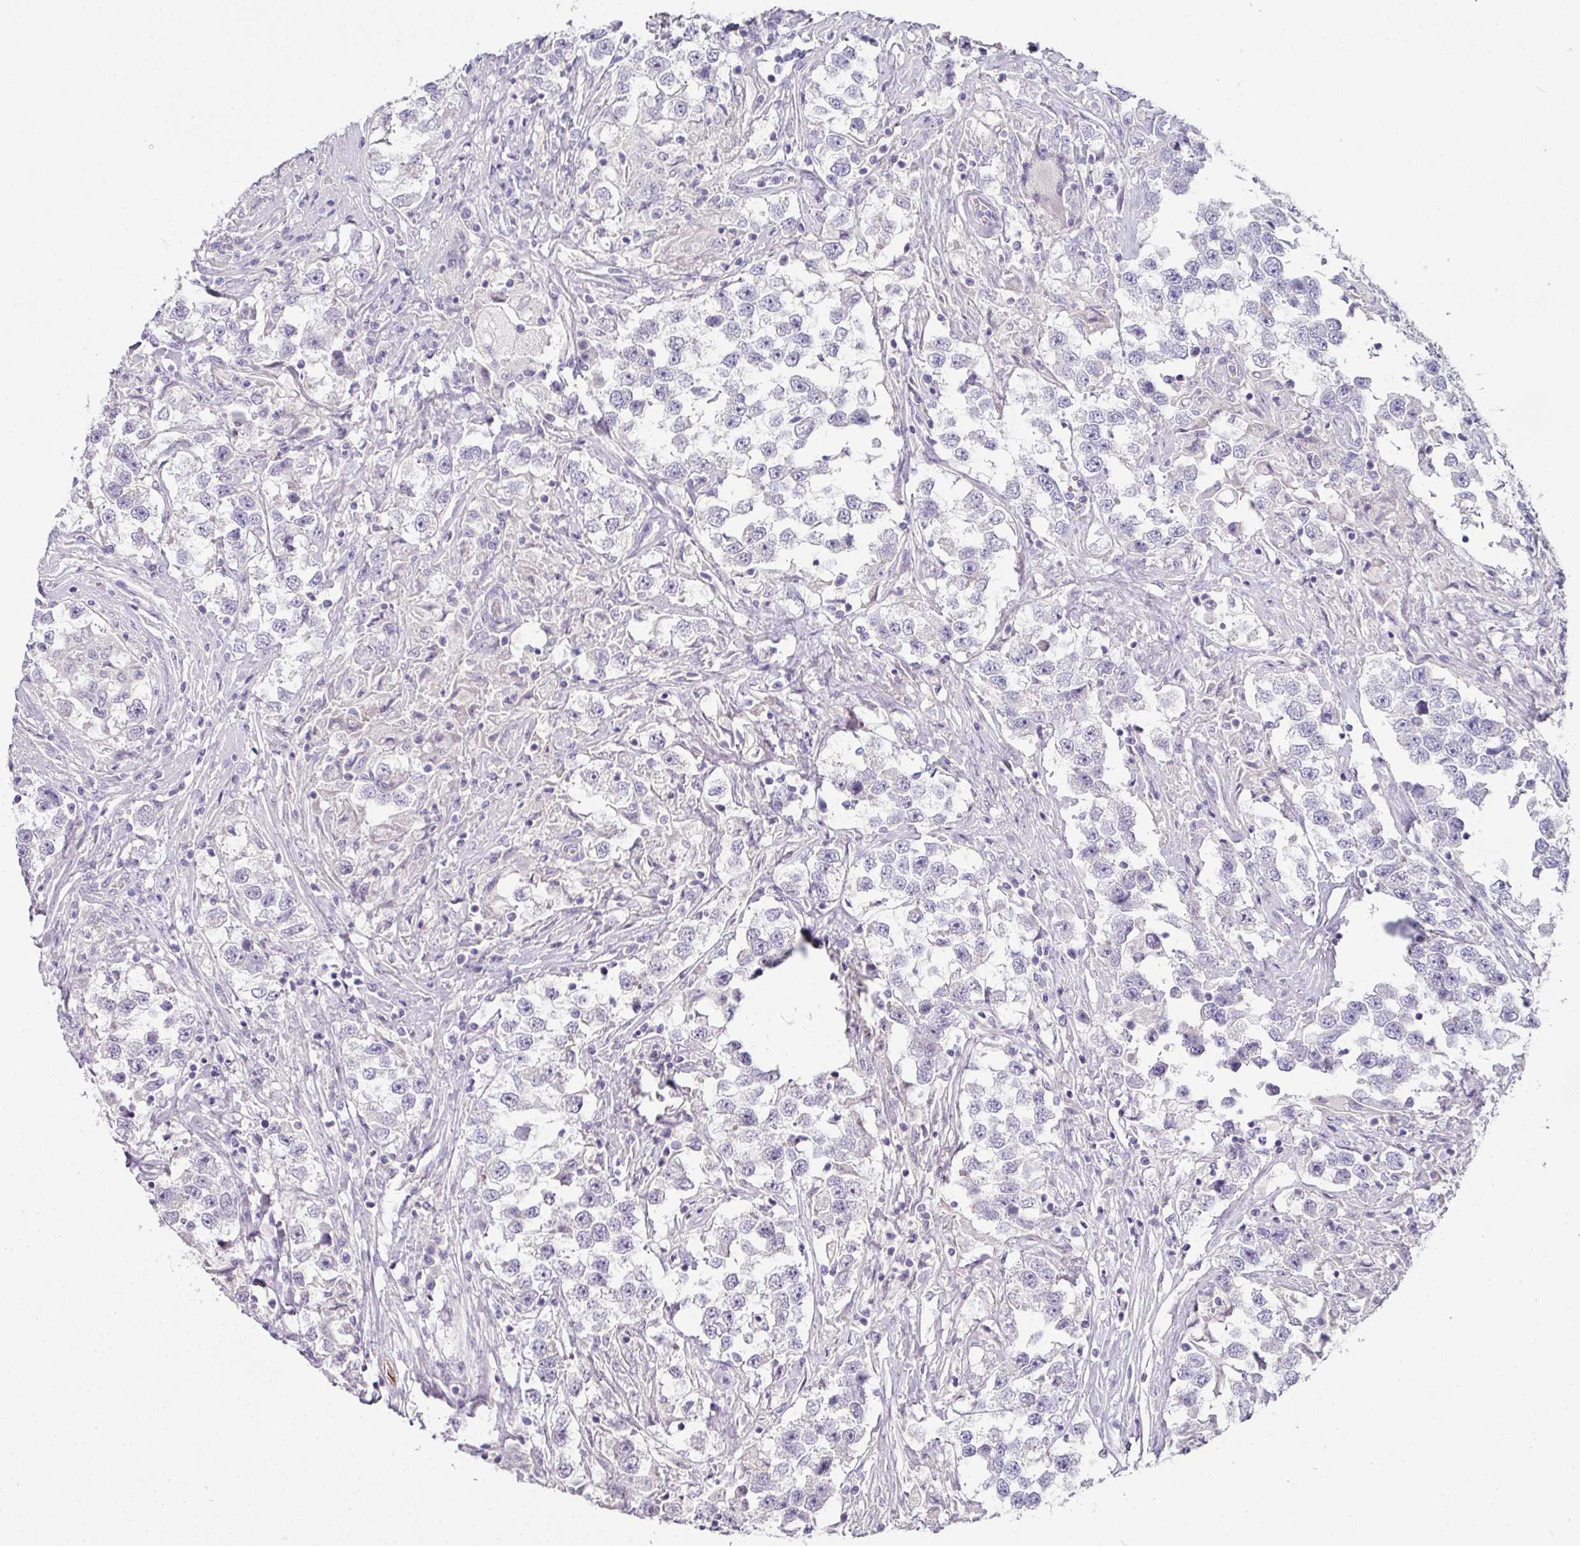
{"staining": {"intensity": "negative", "quantity": "none", "location": "none"}, "tissue": "testis cancer", "cell_type": "Tumor cells", "image_type": "cancer", "snomed": [{"axis": "morphology", "description": "Seminoma, NOS"}, {"axis": "topography", "description": "Testis"}], "caption": "Protein analysis of testis cancer (seminoma) displays no significant staining in tumor cells.", "gene": "SLC17A7", "patient": {"sex": "male", "age": 46}}